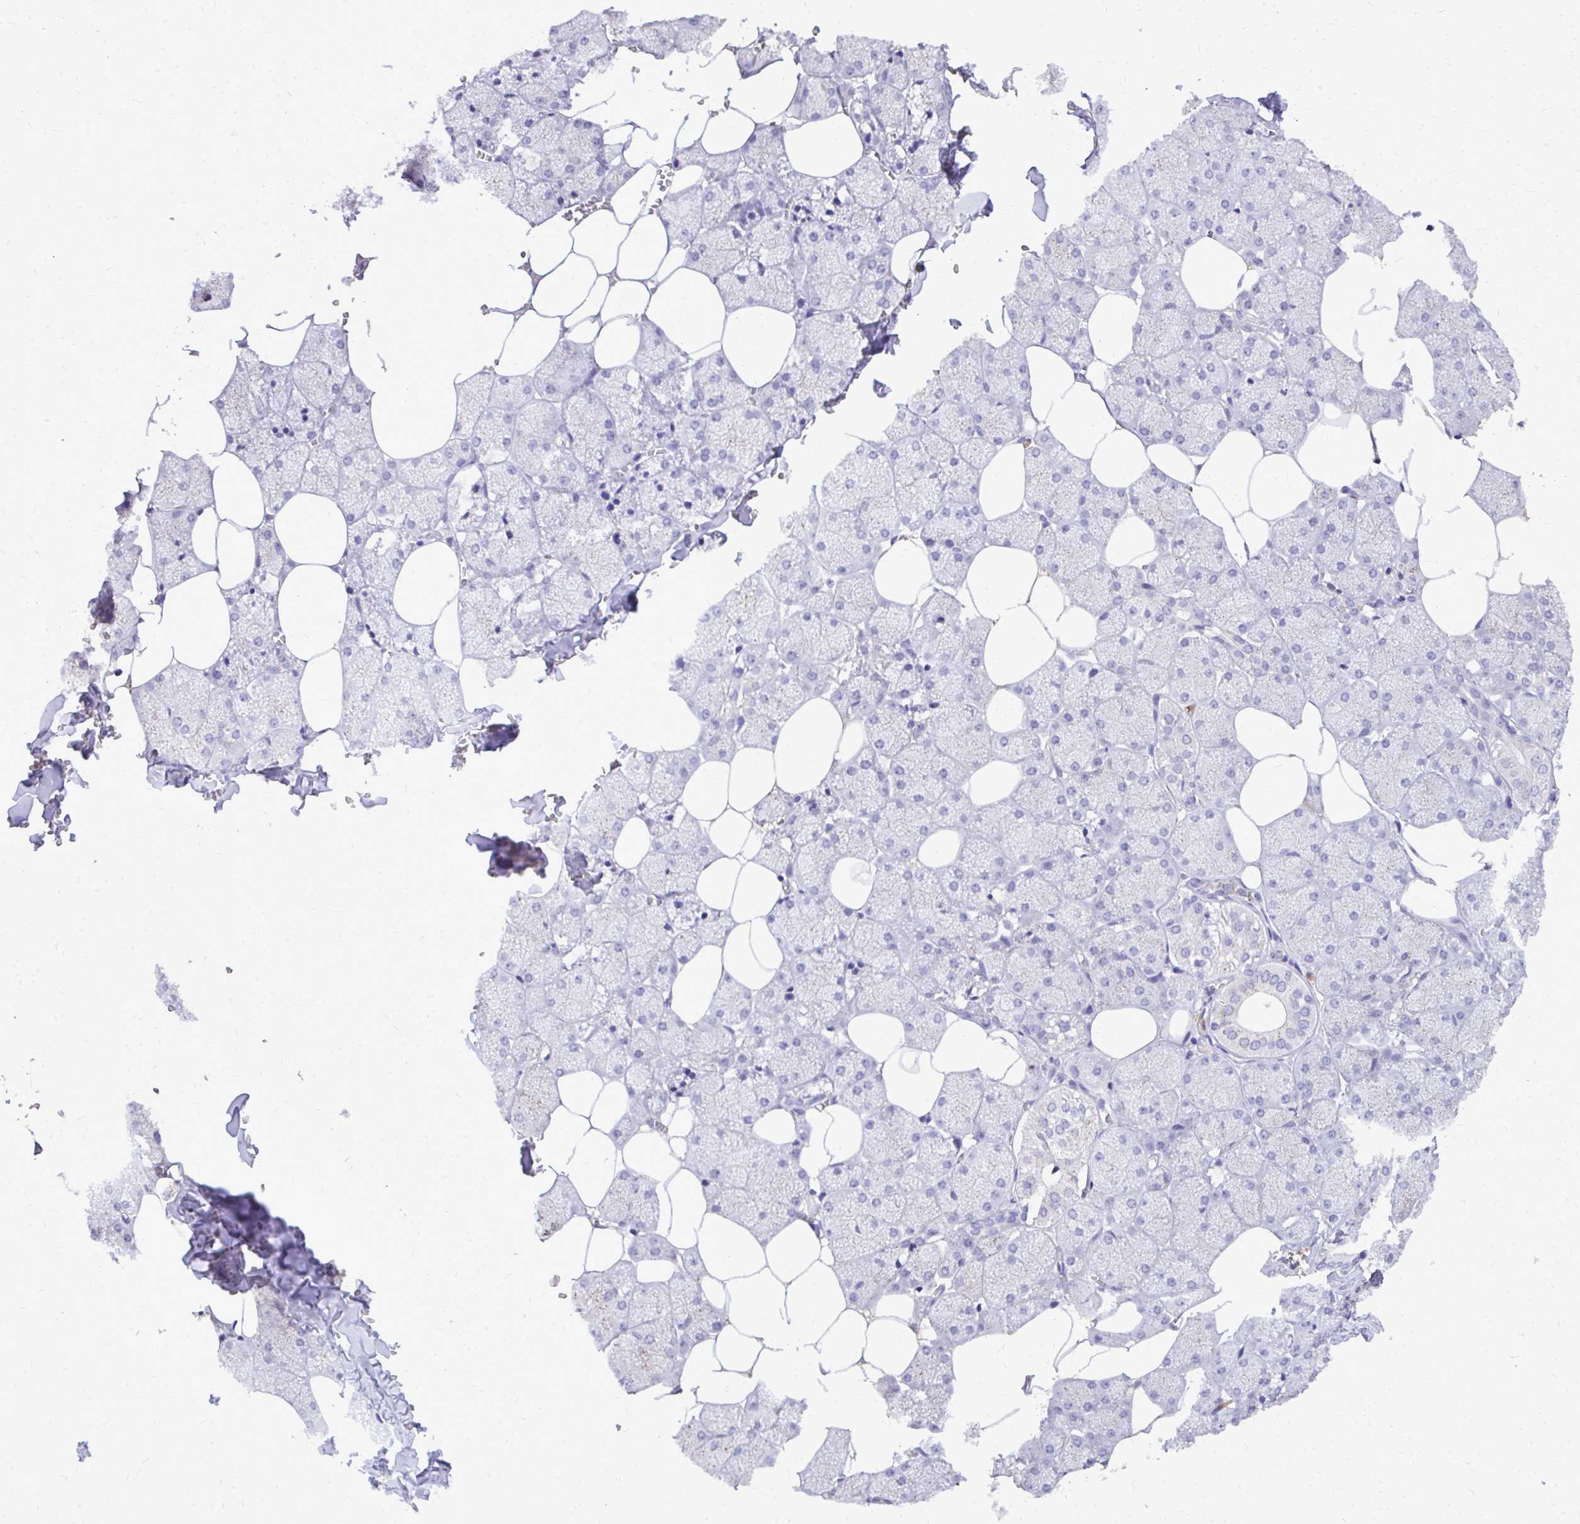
{"staining": {"intensity": "negative", "quantity": "none", "location": "none"}, "tissue": "salivary gland", "cell_type": "Glandular cells", "image_type": "normal", "snomed": [{"axis": "morphology", "description": "Normal tissue, NOS"}, {"axis": "topography", "description": "Salivary gland"}, {"axis": "topography", "description": "Peripheral nerve tissue"}], "caption": "The micrograph displays no significant expression in glandular cells of salivary gland. The staining was performed using DAB (3,3'-diaminobenzidine) to visualize the protein expression in brown, while the nuclei were stained in blue with hematoxylin (Magnification: 20x).", "gene": "CAT", "patient": {"sex": "male", "age": 38}}